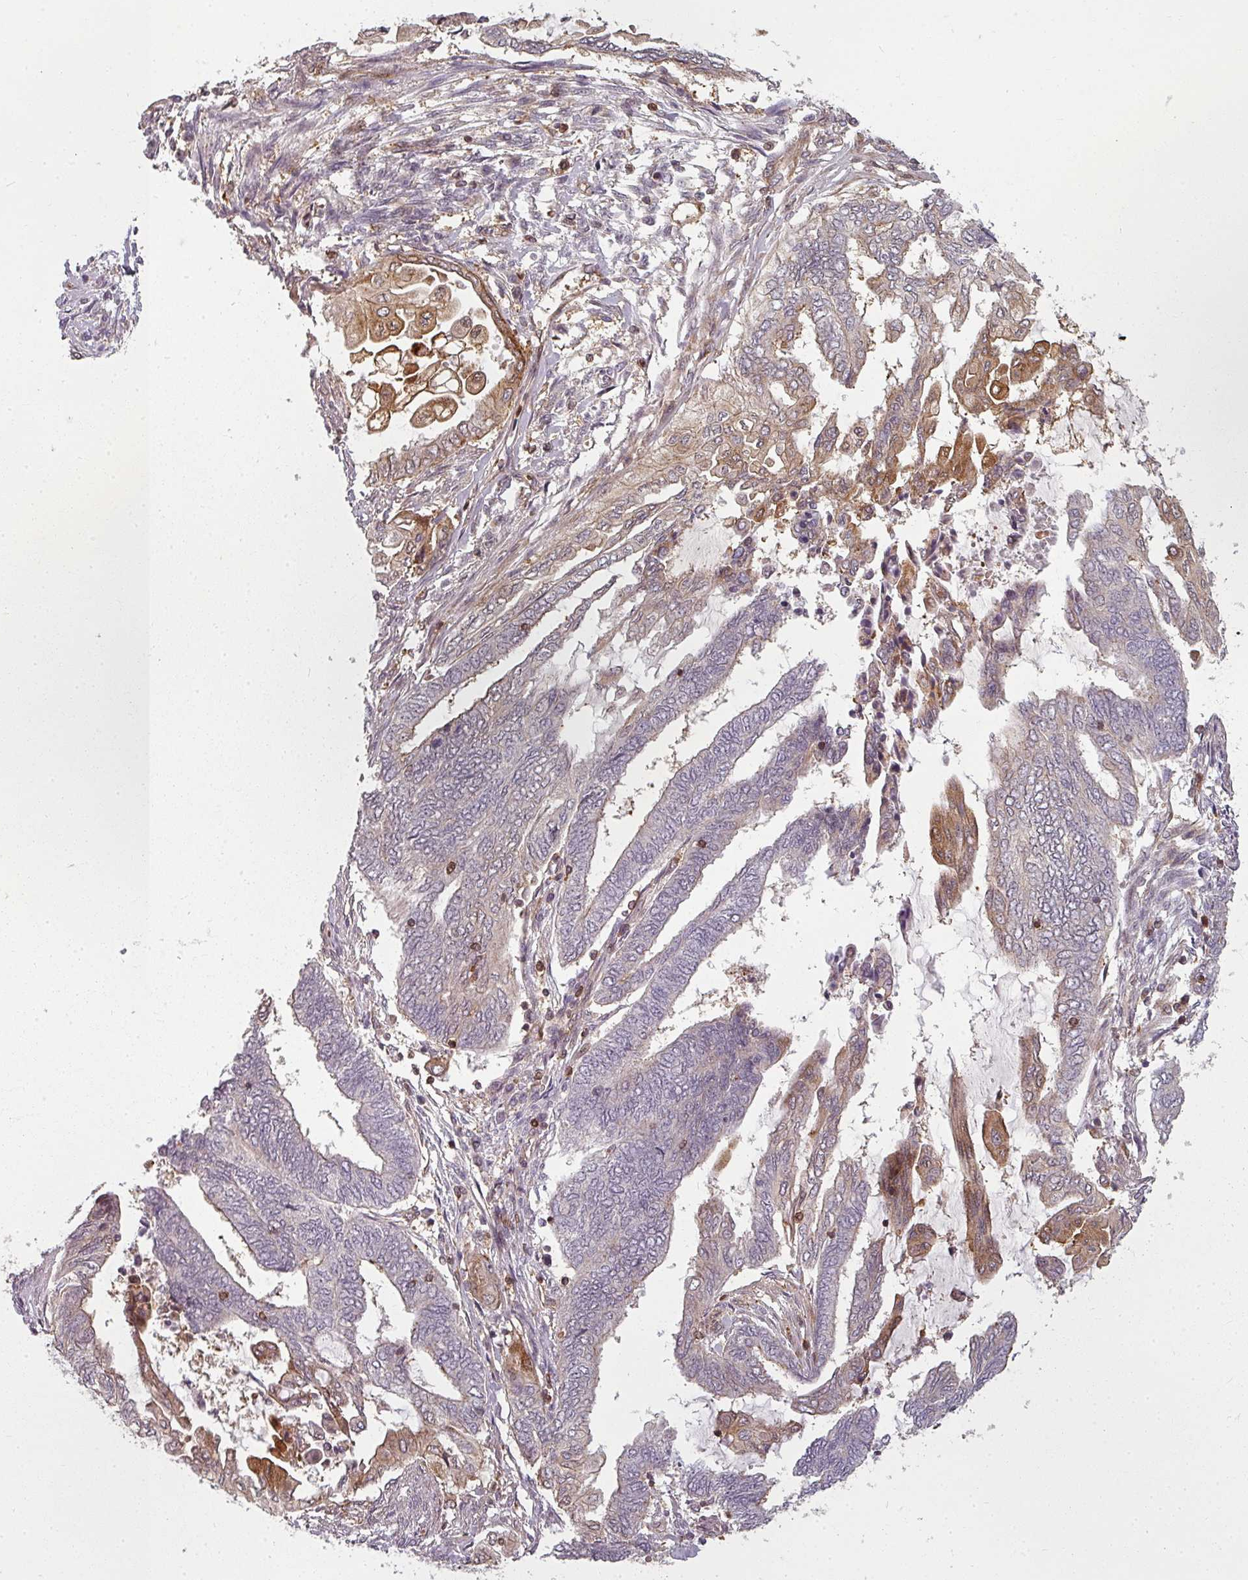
{"staining": {"intensity": "moderate", "quantity": "<25%", "location": "cytoplasmic/membranous"}, "tissue": "endometrial cancer", "cell_type": "Tumor cells", "image_type": "cancer", "snomed": [{"axis": "morphology", "description": "Adenocarcinoma, NOS"}, {"axis": "topography", "description": "Uterus"}, {"axis": "topography", "description": "Endometrium"}], "caption": "A brown stain labels moderate cytoplasmic/membranous positivity of a protein in human endometrial cancer (adenocarcinoma) tumor cells. (IHC, brightfield microscopy, high magnification).", "gene": "CLIC1", "patient": {"sex": "female", "age": 70}}